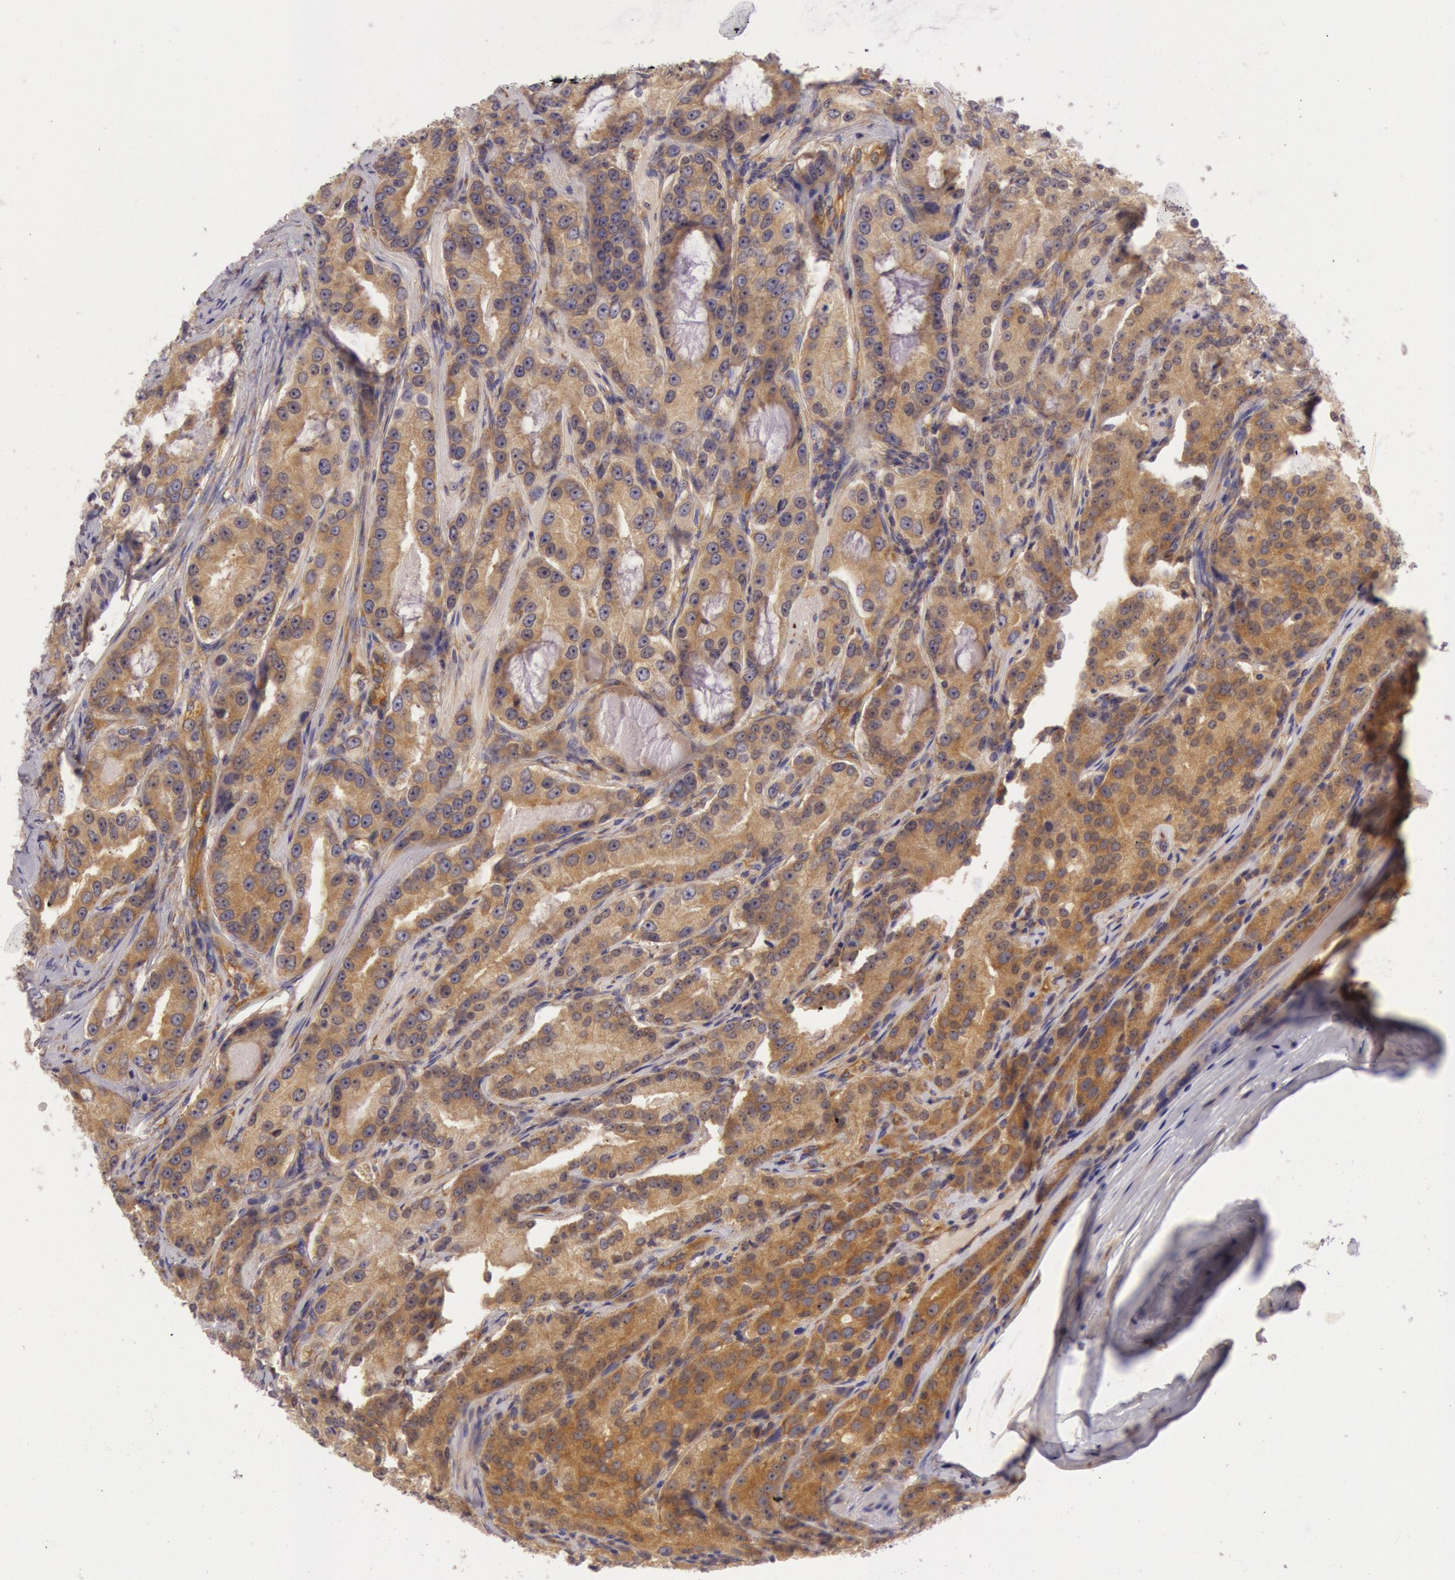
{"staining": {"intensity": "moderate", "quantity": ">75%", "location": "cytoplasmic/membranous"}, "tissue": "prostate cancer", "cell_type": "Tumor cells", "image_type": "cancer", "snomed": [{"axis": "morphology", "description": "Adenocarcinoma, Medium grade"}, {"axis": "topography", "description": "Prostate"}], "caption": "DAB immunohistochemical staining of prostate adenocarcinoma (medium-grade) exhibits moderate cytoplasmic/membranous protein expression in approximately >75% of tumor cells. Immunohistochemistry stains the protein of interest in brown and the nuclei are stained blue.", "gene": "CHUK", "patient": {"sex": "male", "age": 72}}